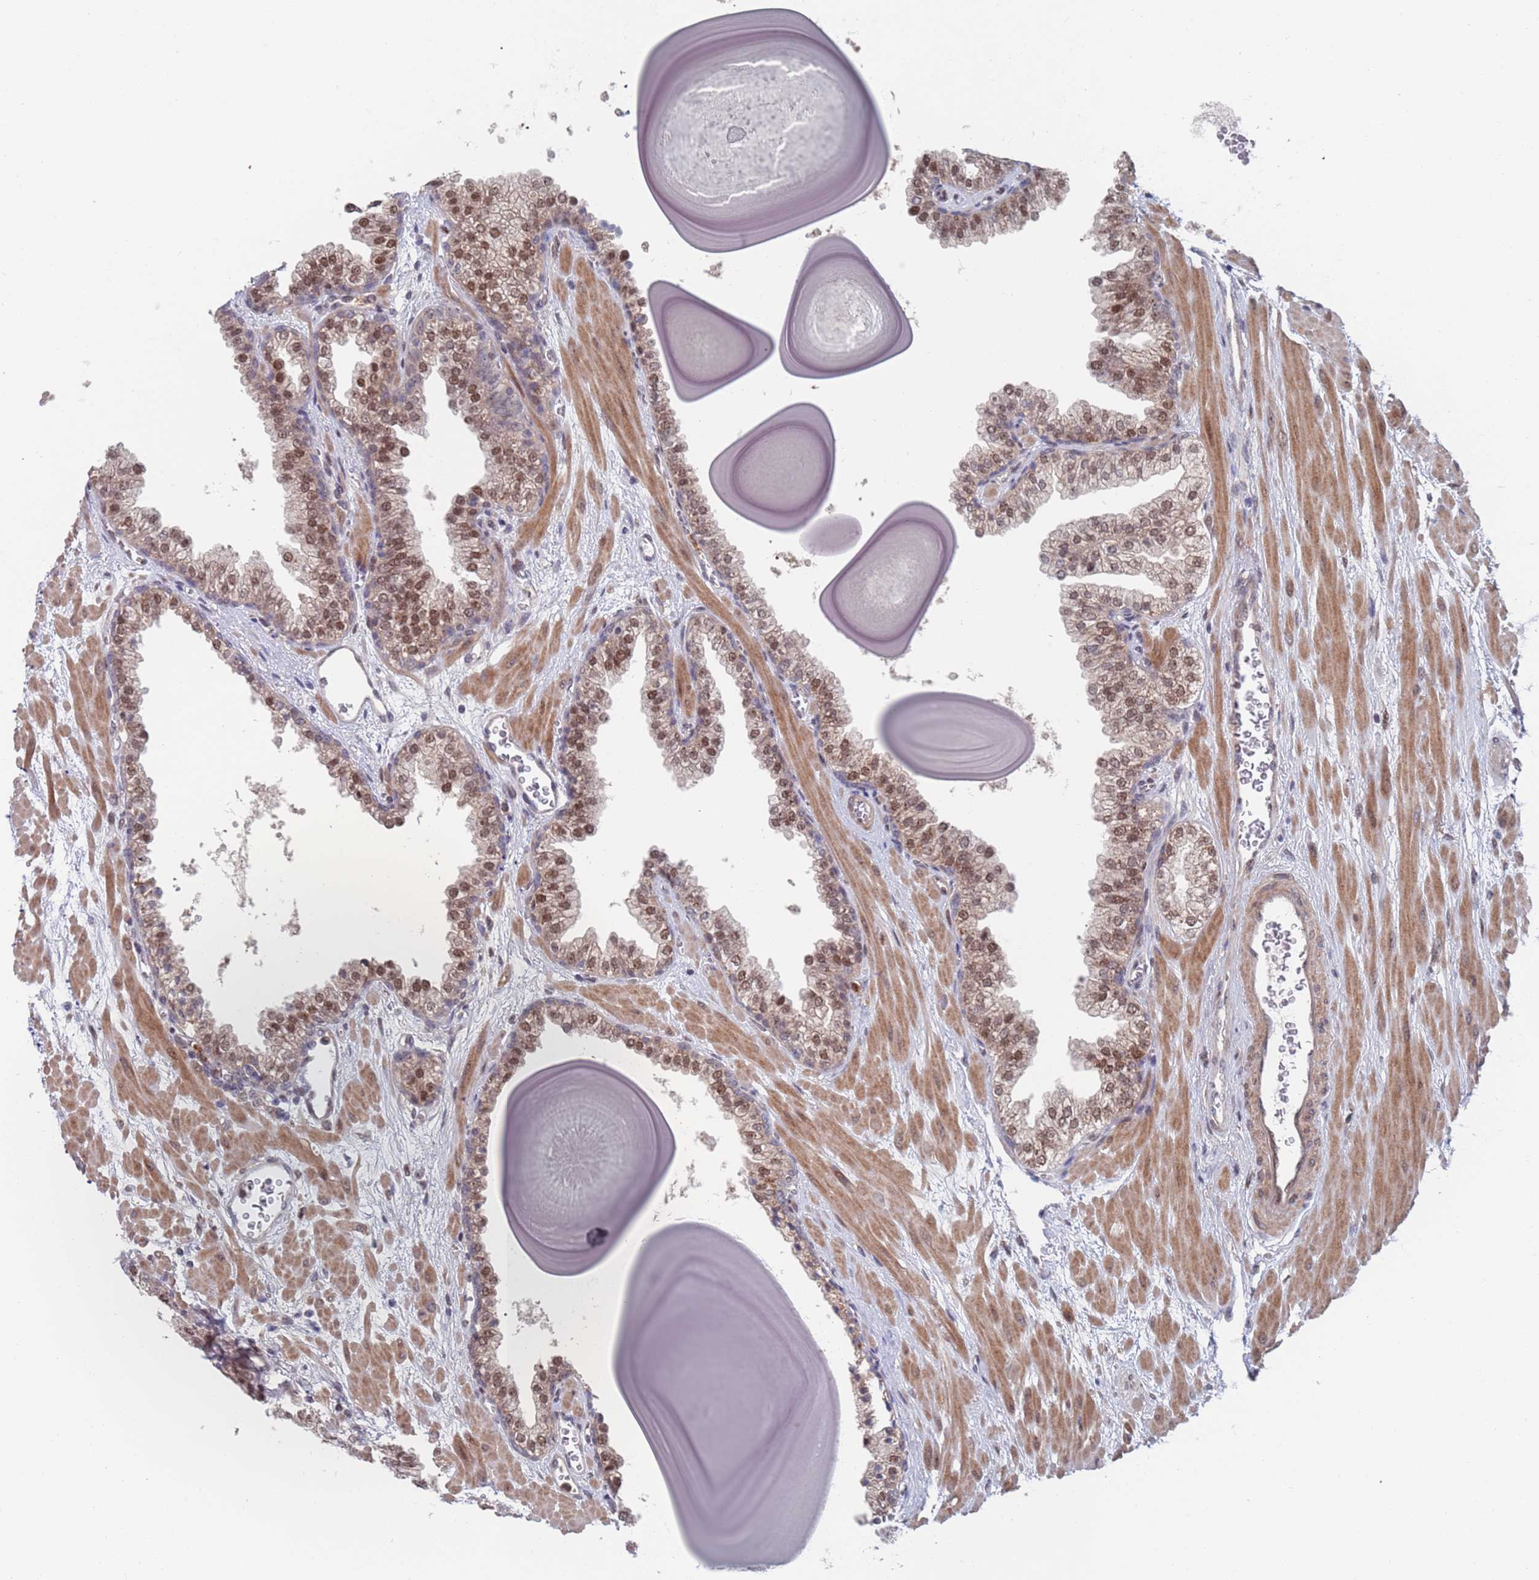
{"staining": {"intensity": "moderate", "quantity": ">75%", "location": "nuclear"}, "tissue": "prostate", "cell_type": "Glandular cells", "image_type": "normal", "snomed": [{"axis": "morphology", "description": "Normal tissue, NOS"}, {"axis": "topography", "description": "Prostate"}], "caption": "Immunohistochemical staining of normal prostate exhibits >75% levels of moderate nuclear protein staining in about >75% of glandular cells.", "gene": "RPP25", "patient": {"sex": "male", "age": 48}}